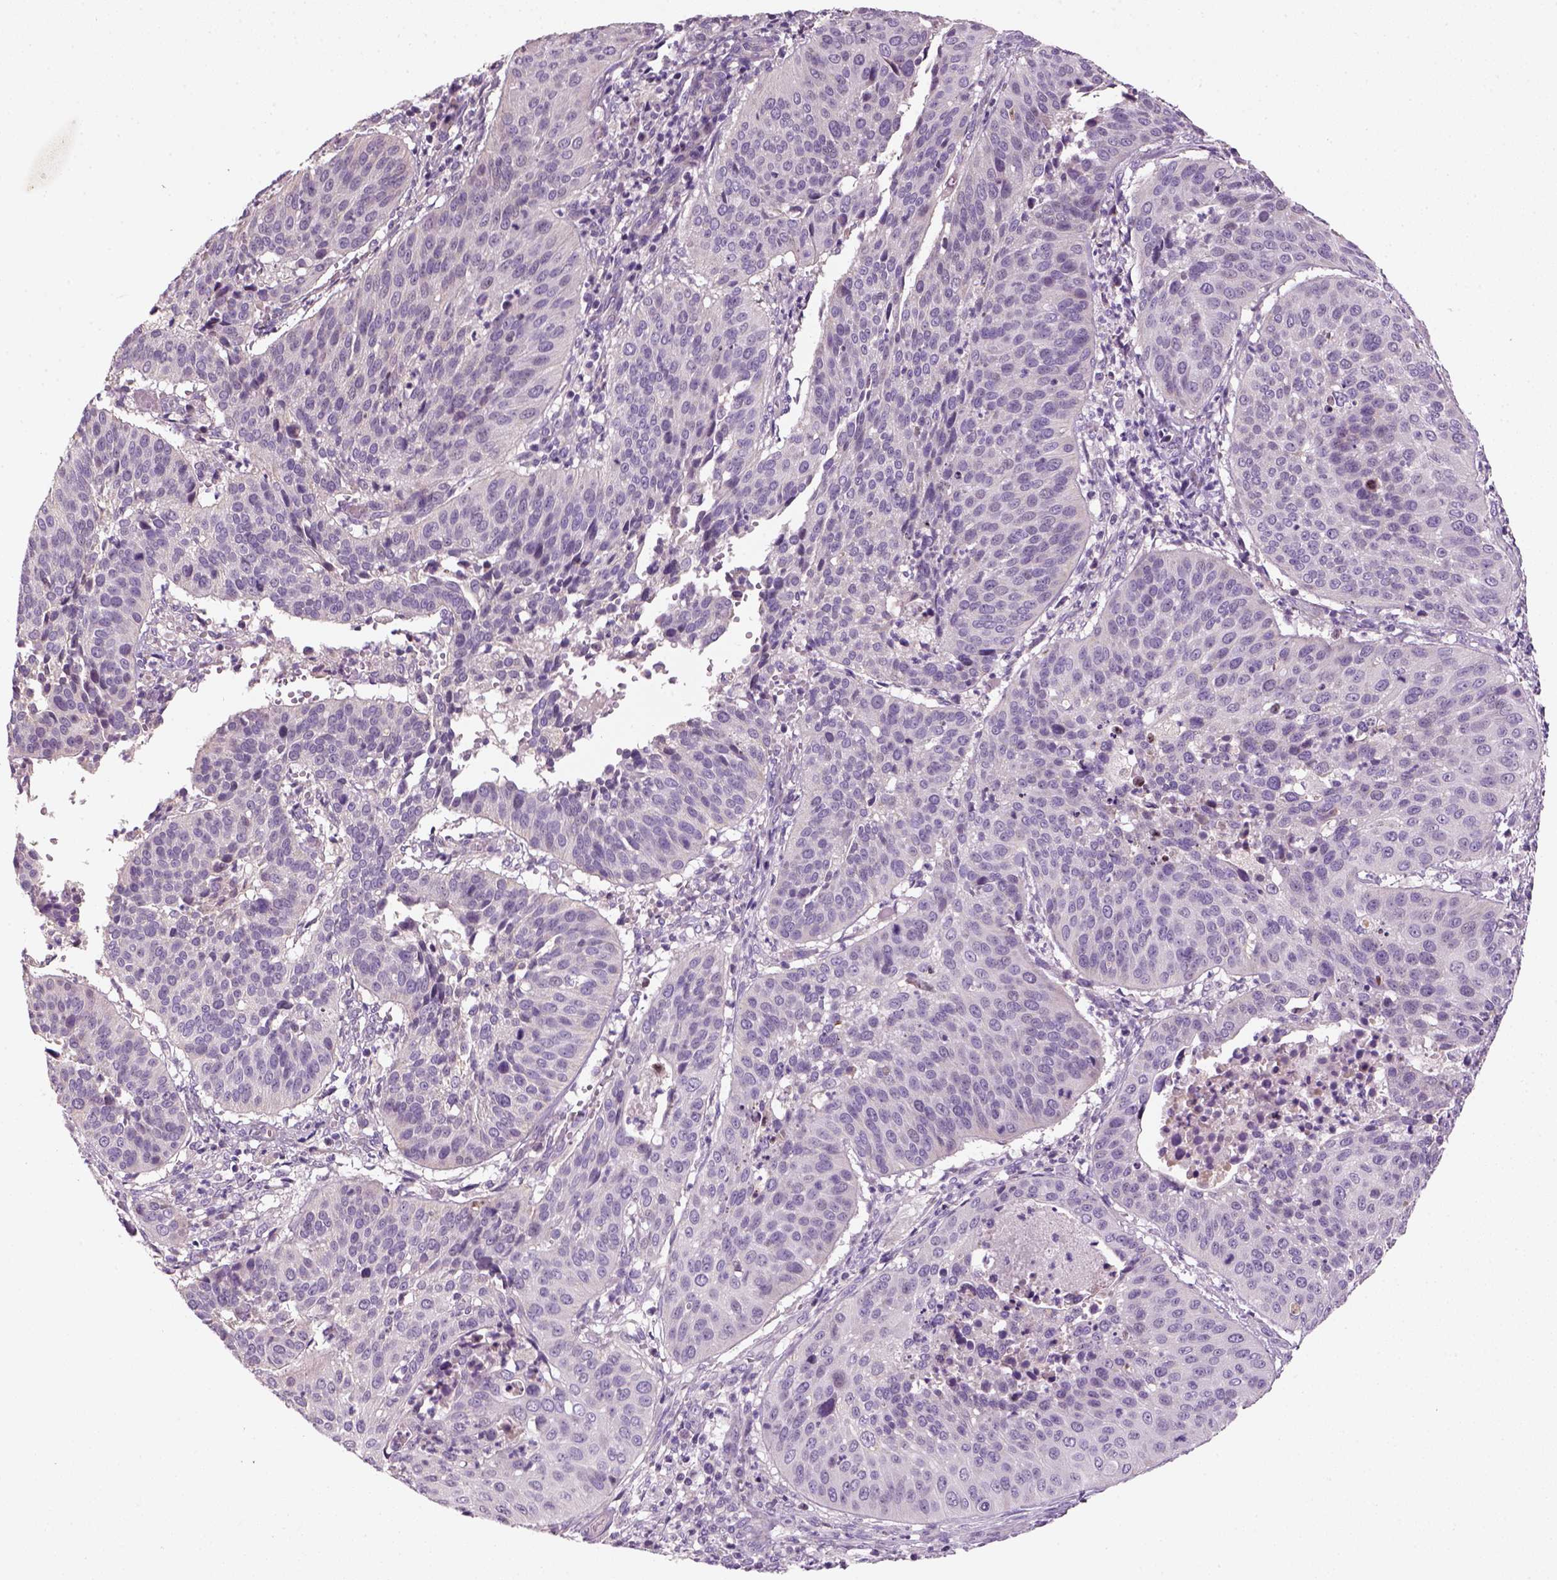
{"staining": {"intensity": "negative", "quantity": "none", "location": "none"}, "tissue": "cervical cancer", "cell_type": "Tumor cells", "image_type": "cancer", "snomed": [{"axis": "morphology", "description": "Normal tissue, NOS"}, {"axis": "morphology", "description": "Squamous cell carcinoma, NOS"}, {"axis": "topography", "description": "Cervix"}], "caption": "Immunohistochemistry histopathology image of neoplastic tissue: squamous cell carcinoma (cervical) stained with DAB (3,3'-diaminobenzidine) reveals no significant protein positivity in tumor cells.", "gene": "NUDT6", "patient": {"sex": "female", "age": 39}}